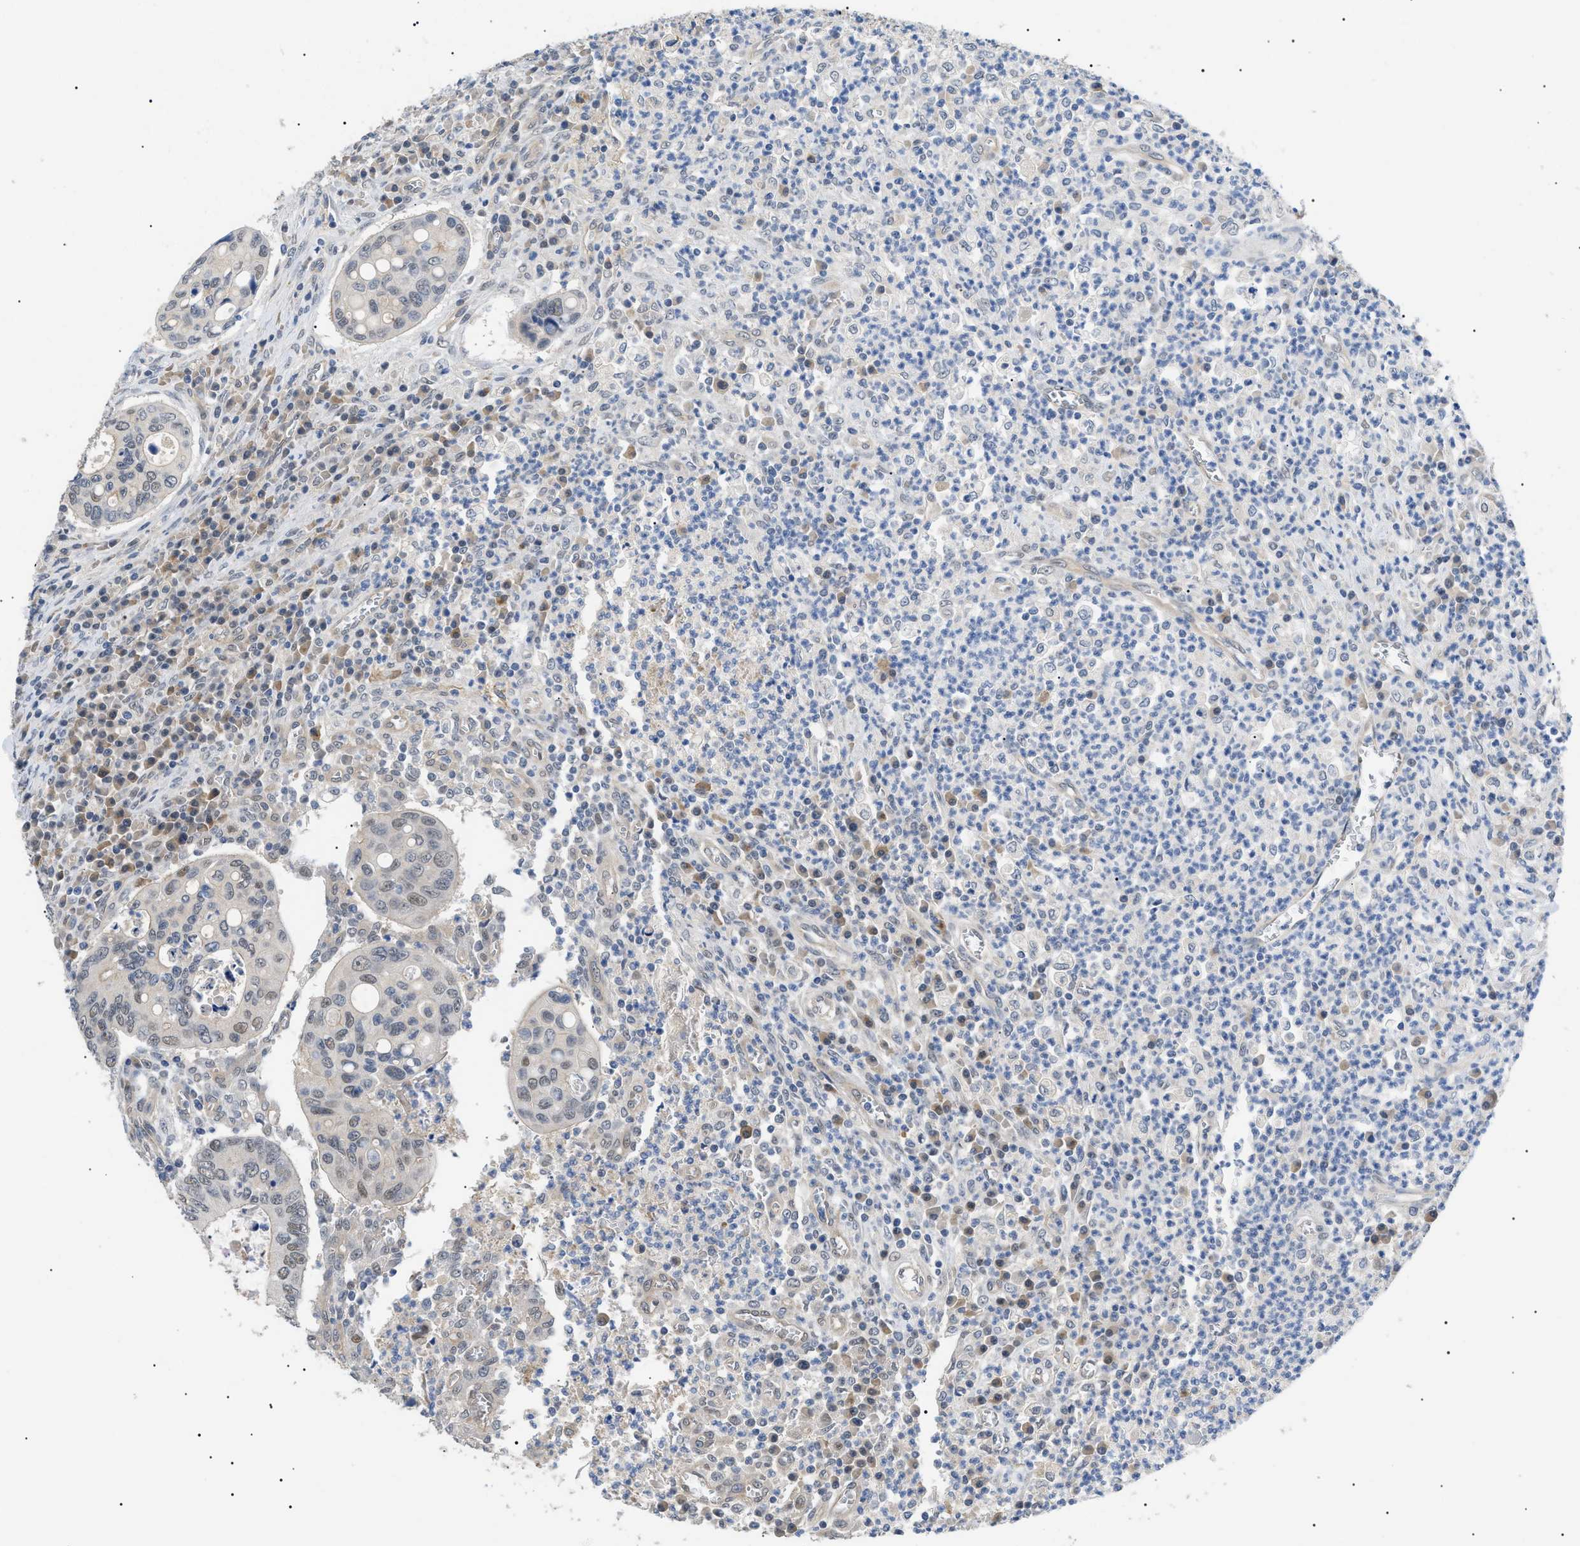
{"staining": {"intensity": "weak", "quantity": "25%-75%", "location": "nuclear"}, "tissue": "colorectal cancer", "cell_type": "Tumor cells", "image_type": "cancer", "snomed": [{"axis": "morphology", "description": "Inflammation, NOS"}, {"axis": "morphology", "description": "Adenocarcinoma, NOS"}, {"axis": "topography", "description": "Colon"}], "caption": "Immunohistochemistry staining of colorectal cancer (adenocarcinoma), which displays low levels of weak nuclear staining in about 25%-75% of tumor cells indicating weak nuclear protein expression. The staining was performed using DAB (3,3'-diaminobenzidine) (brown) for protein detection and nuclei were counterstained in hematoxylin (blue).", "gene": "CRCP", "patient": {"sex": "male", "age": 72}}